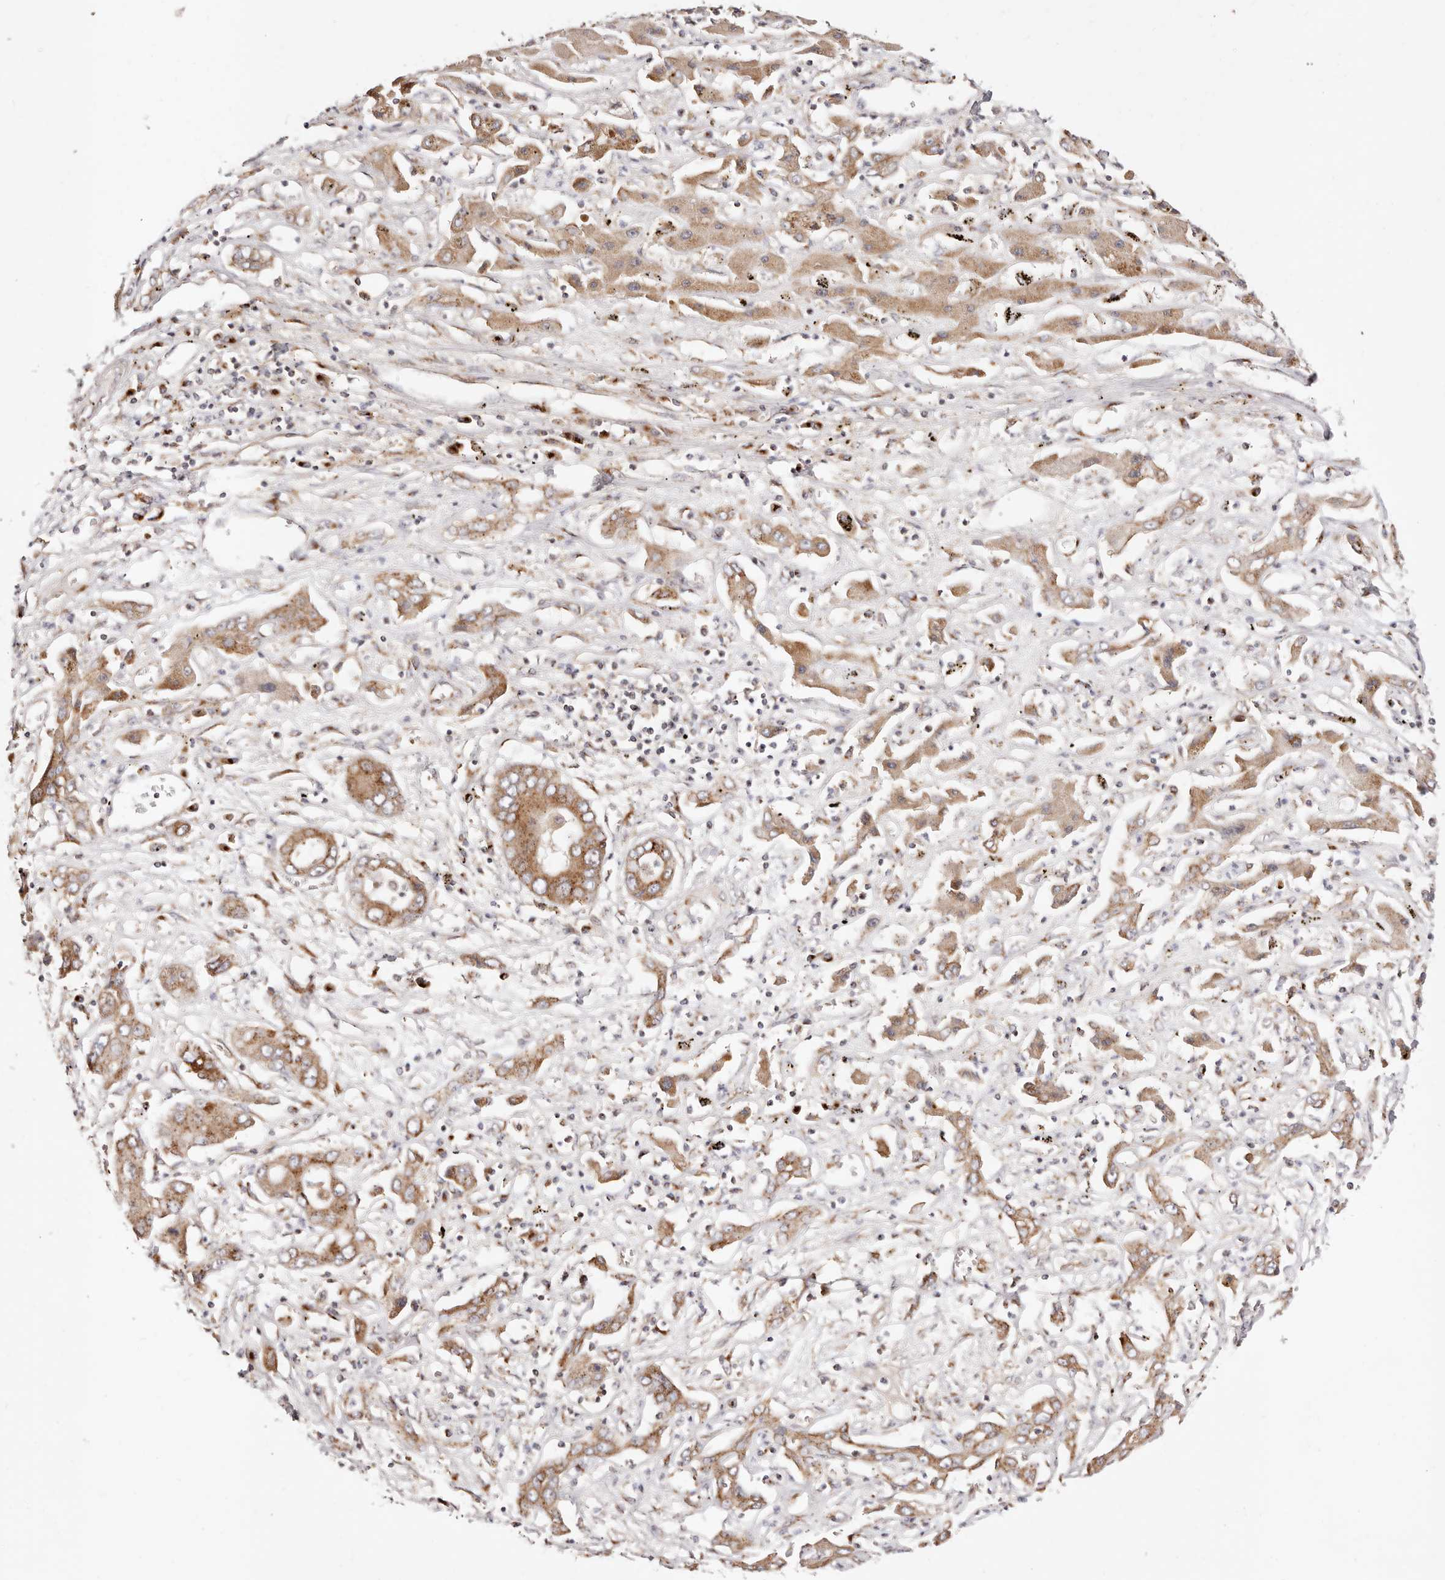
{"staining": {"intensity": "moderate", "quantity": ">75%", "location": "cytoplasmic/membranous"}, "tissue": "liver cancer", "cell_type": "Tumor cells", "image_type": "cancer", "snomed": [{"axis": "morphology", "description": "Cholangiocarcinoma"}, {"axis": "topography", "description": "Liver"}], "caption": "Immunohistochemistry (IHC) staining of cholangiocarcinoma (liver), which reveals medium levels of moderate cytoplasmic/membranous expression in approximately >75% of tumor cells indicating moderate cytoplasmic/membranous protein expression. The staining was performed using DAB (3,3'-diaminobenzidine) (brown) for protein detection and nuclei were counterstained in hematoxylin (blue).", "gene": "MAPK6", "patient": {"sex": "male", "age": 67}}